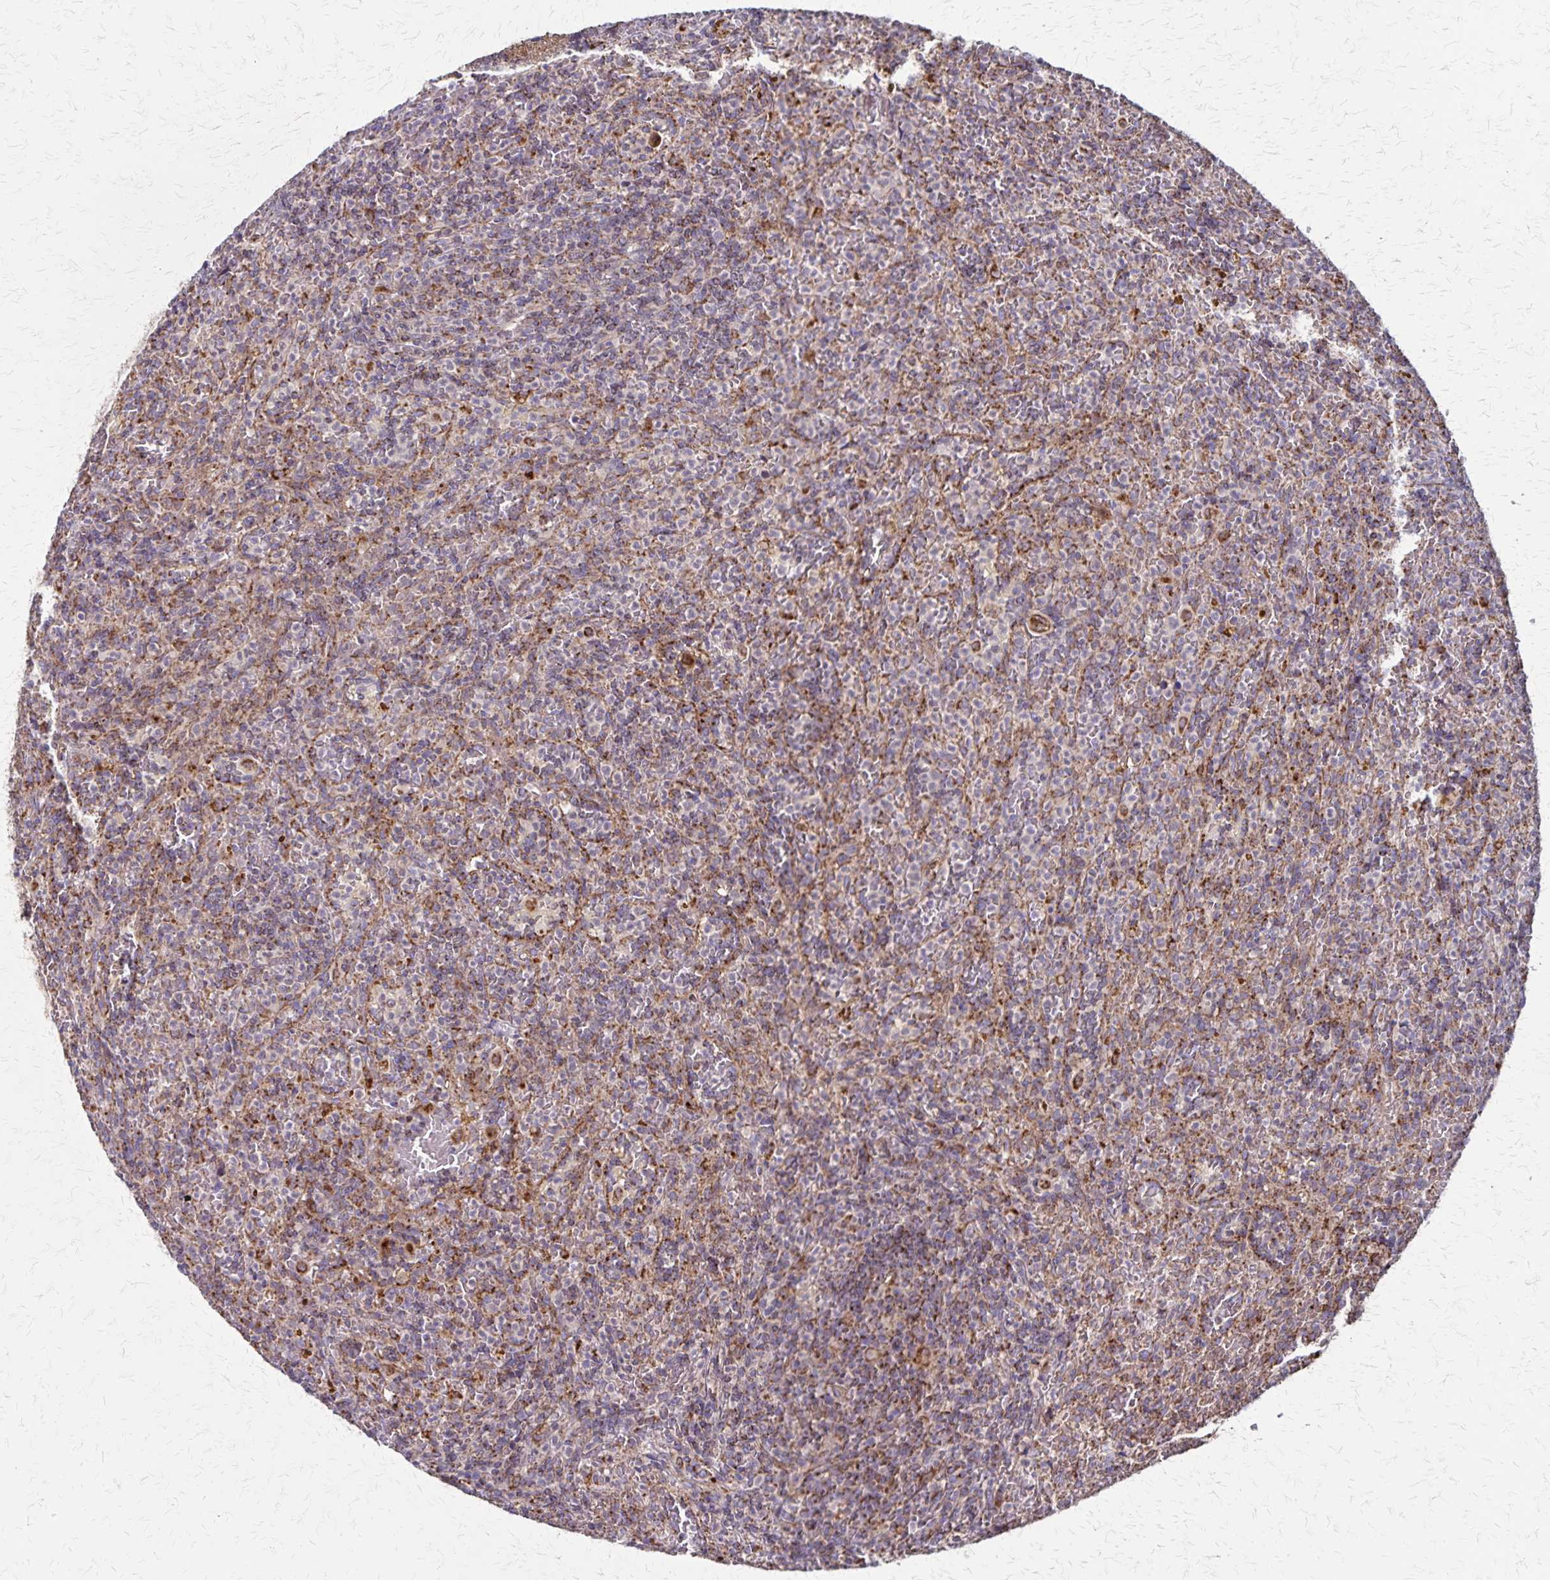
{"staining": {"intensity": "moderate", "quantity": "25%-75%", "location": "cytoplasmic/membranous"}, "tissue": "lymphoma", "cell_type": "Tumor cells", "image_type": "cancer", "snomed": [{"axis": "morphology", "description": "Malignant lymphoma, non-Hodgkin's type, Low grade"}, {"axis": "topography", "description": "Spleen"}], "caption": "The micrograph displays a brown stain indicating the presence of a protein in the cytoplasmic/membranous of tumor cells in lymphoma. The staining was performed using DAB (3,3'-diaminobenzidine) to visualize the protein expression in brown, while the nuclei were stained in blue with hematoxylin (Magnification: 20x).", "gene": "NFS1", "patient": {"sex": "female", "age": 70}}